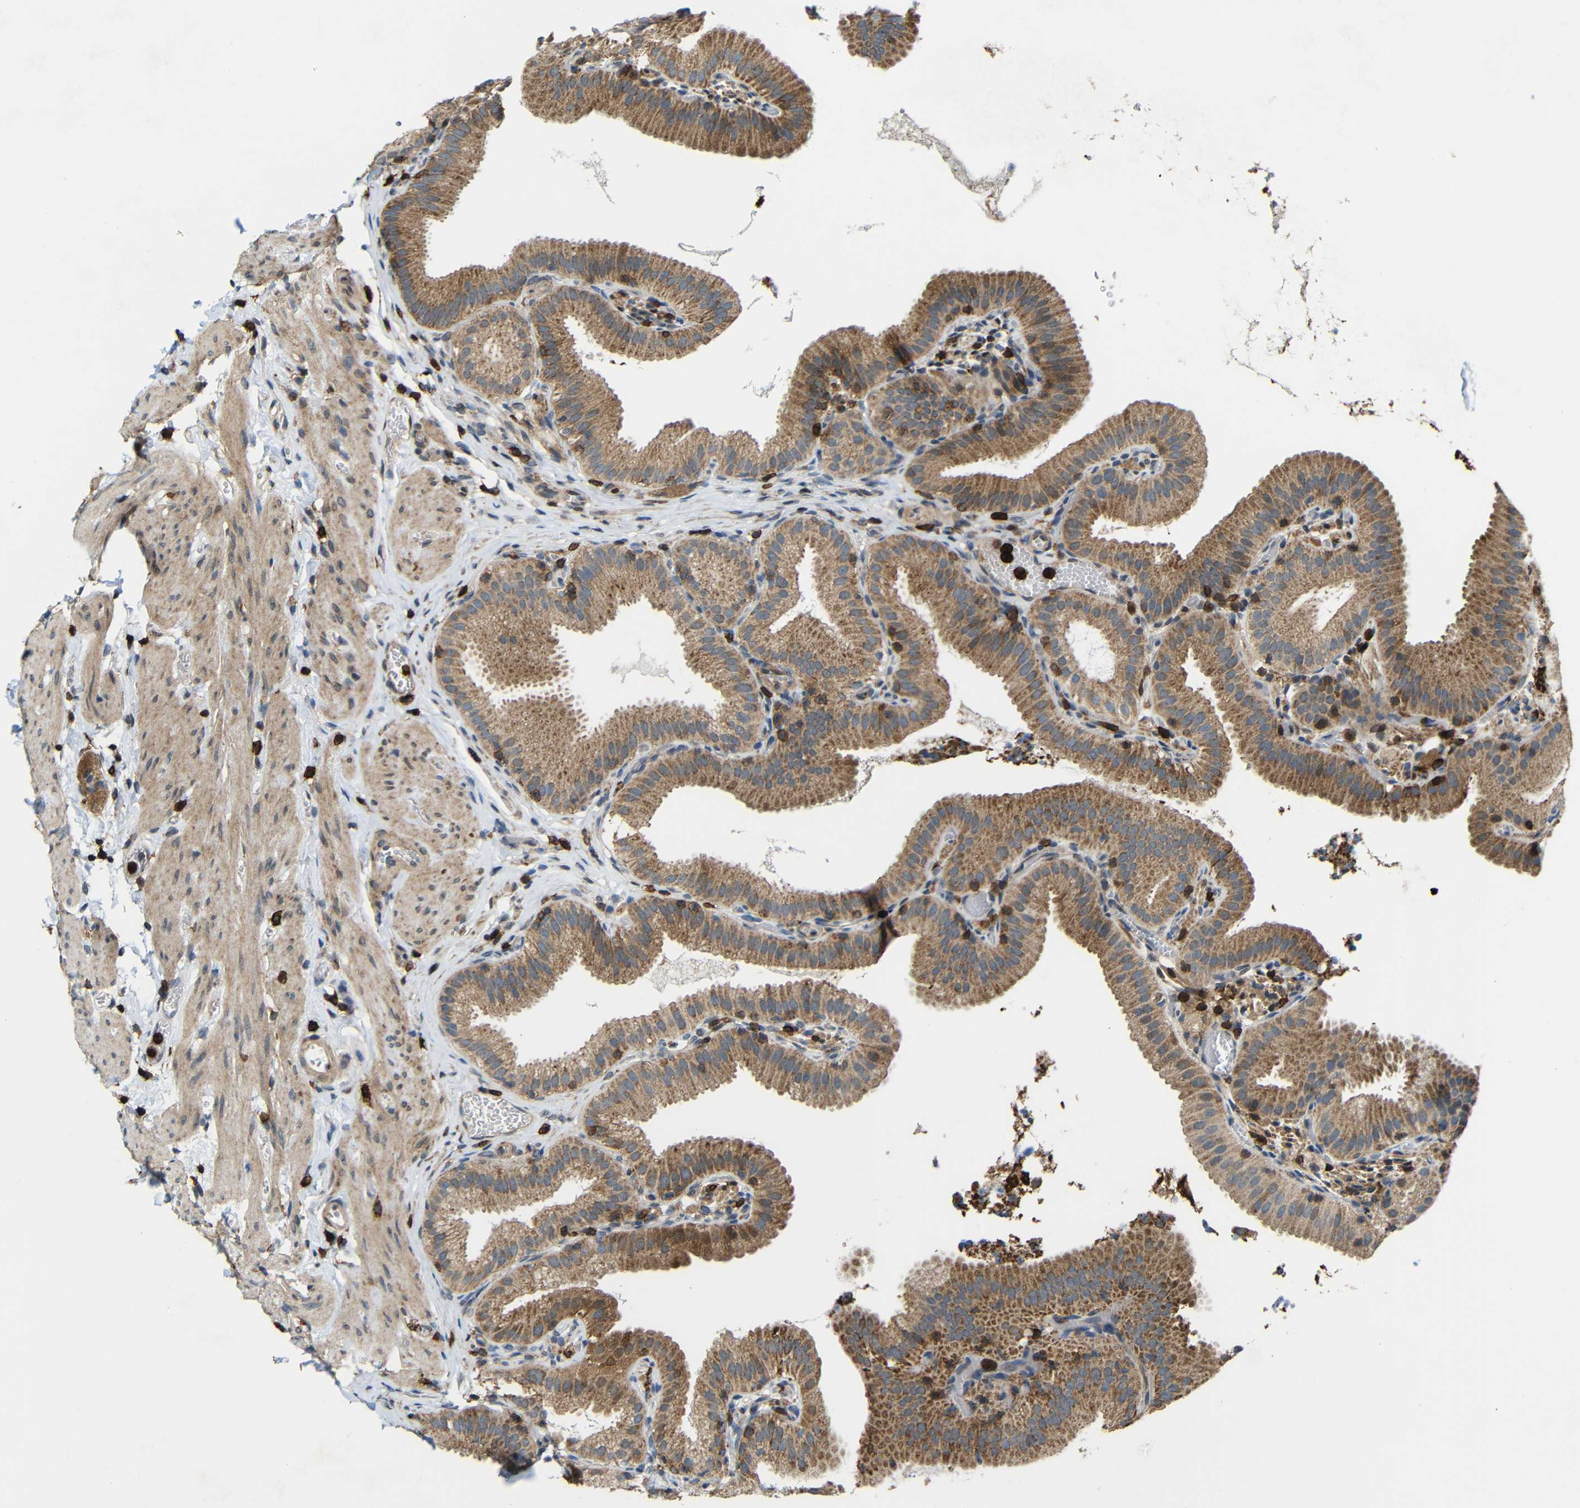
{"staining": {"intensity": "moderate", "quantity": ">75%", "location": "cytoplasmic/membranous"}, "tissue": "gallbladder", "cell_type": "Glandular cells", "image_type": "normal", "snomed": [{"axis": "morphology", "description": "Normal tissue, NOS"}, {"axis": "topography", "description": "Gallbladder"}], "caption": "Immunohistochemistry (DAB) staining of benign human gallbladder displays moderate cytoplasmic/membranous protein positivity in about >75% of glandular cells. (Stains: DAB (3,3'-diaminobenzidine) in brown, nuclei in blue, Microscopy: brightfield microscopy at high magnification).", "gene": "C1GALT1", "patient": {"sex": "male", "age": 54}}